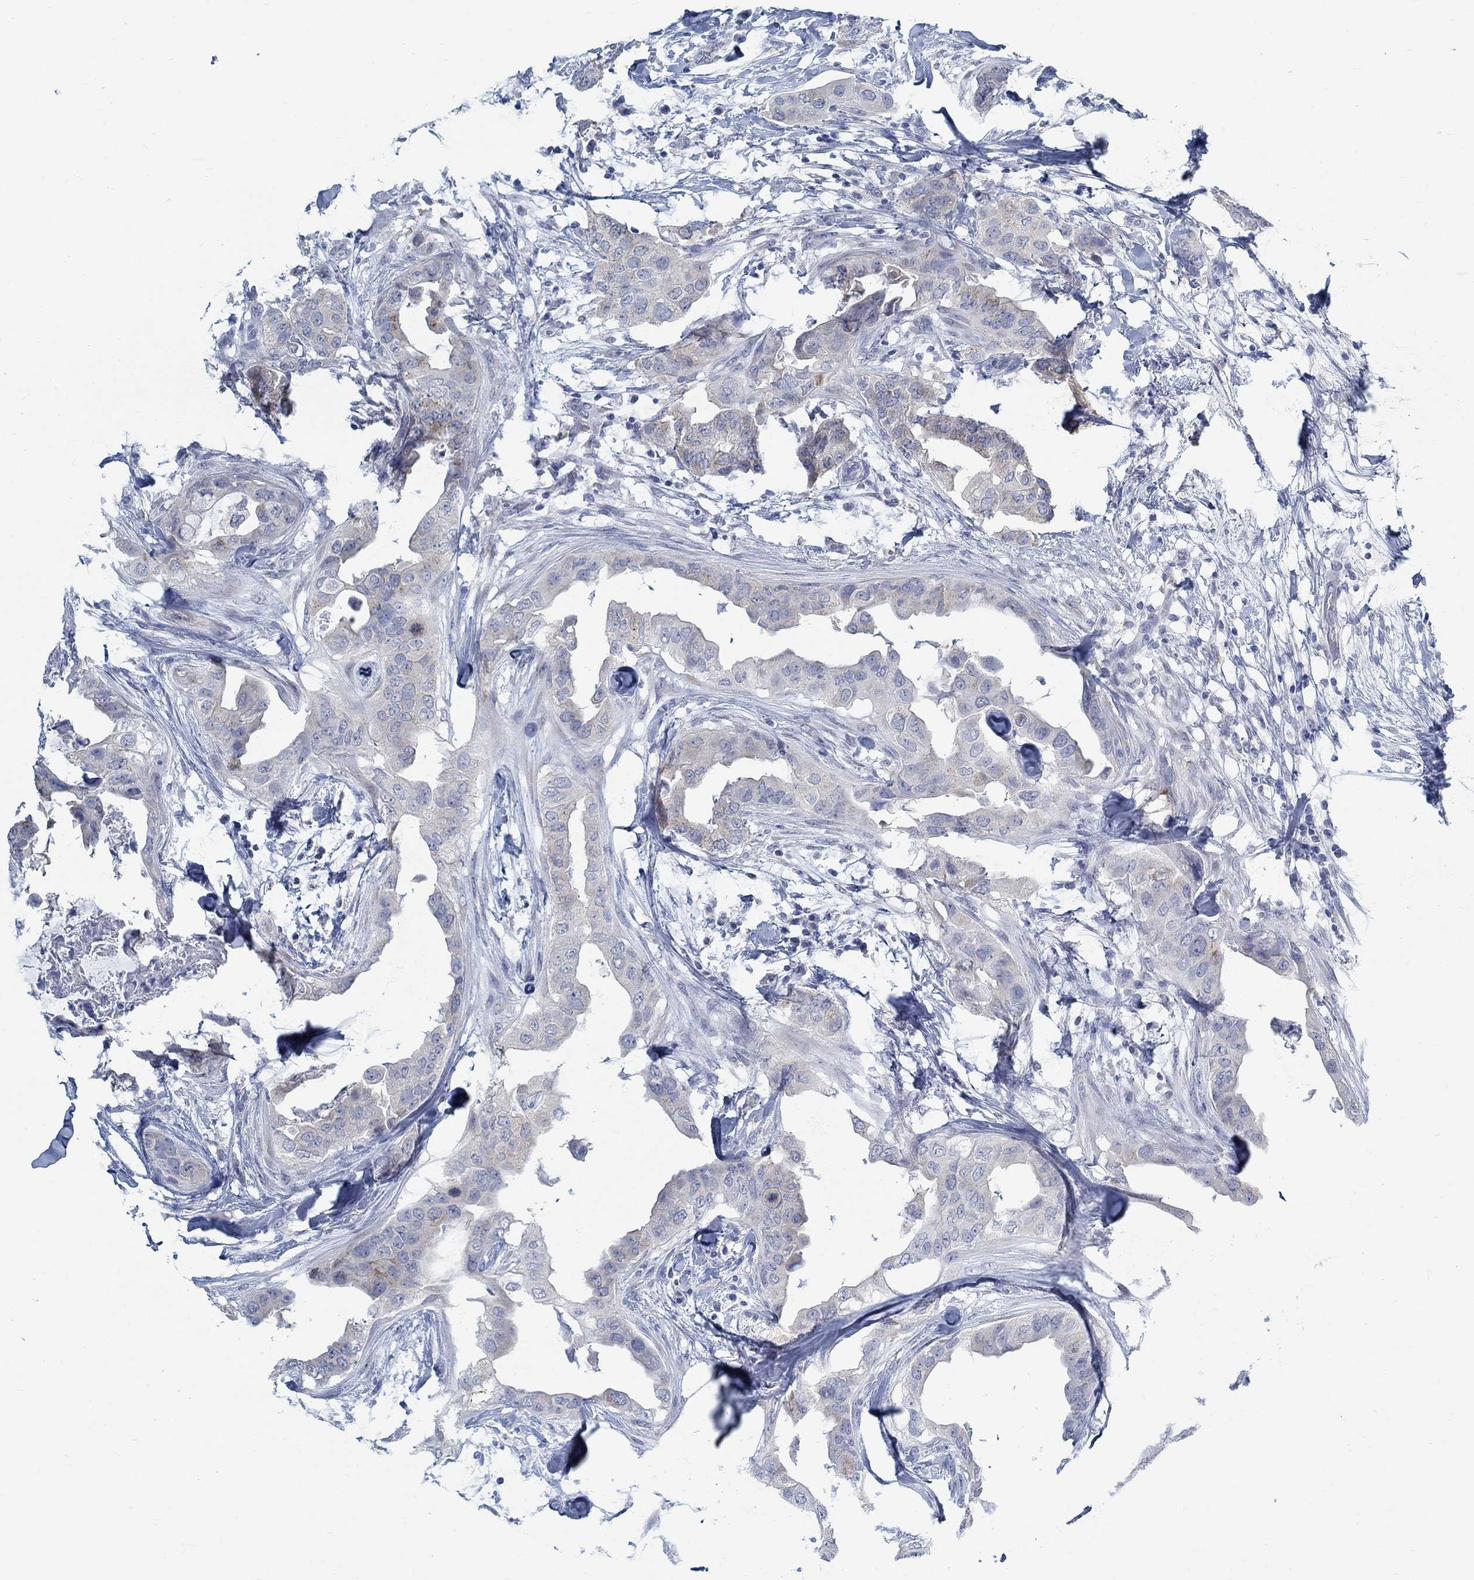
{"staining": {"intensity": "weak", "quantity": "<25%", "location": "cytoplasmic/membranous"}, "tissue": "breast cancer", "cell_type": "Tumor cells", "image_type": "cancer", "snomed": [{"axis": "morphology", "description": "Normal tissue, NOS"}, {"axis": "morphology", "description": "Duct carcinoma"}, {"axis": "topography", "description": "Breast"}], "caption": "Tumor cells are negative for brown protein staining in breast cancer (intraductal carcinoma). The staining is performed using DAB brown chromogen with nuclei counter-stained in using hematoxylin.", "gene": "TEKT4", "patient": {"sex": "female", "age": 40}}